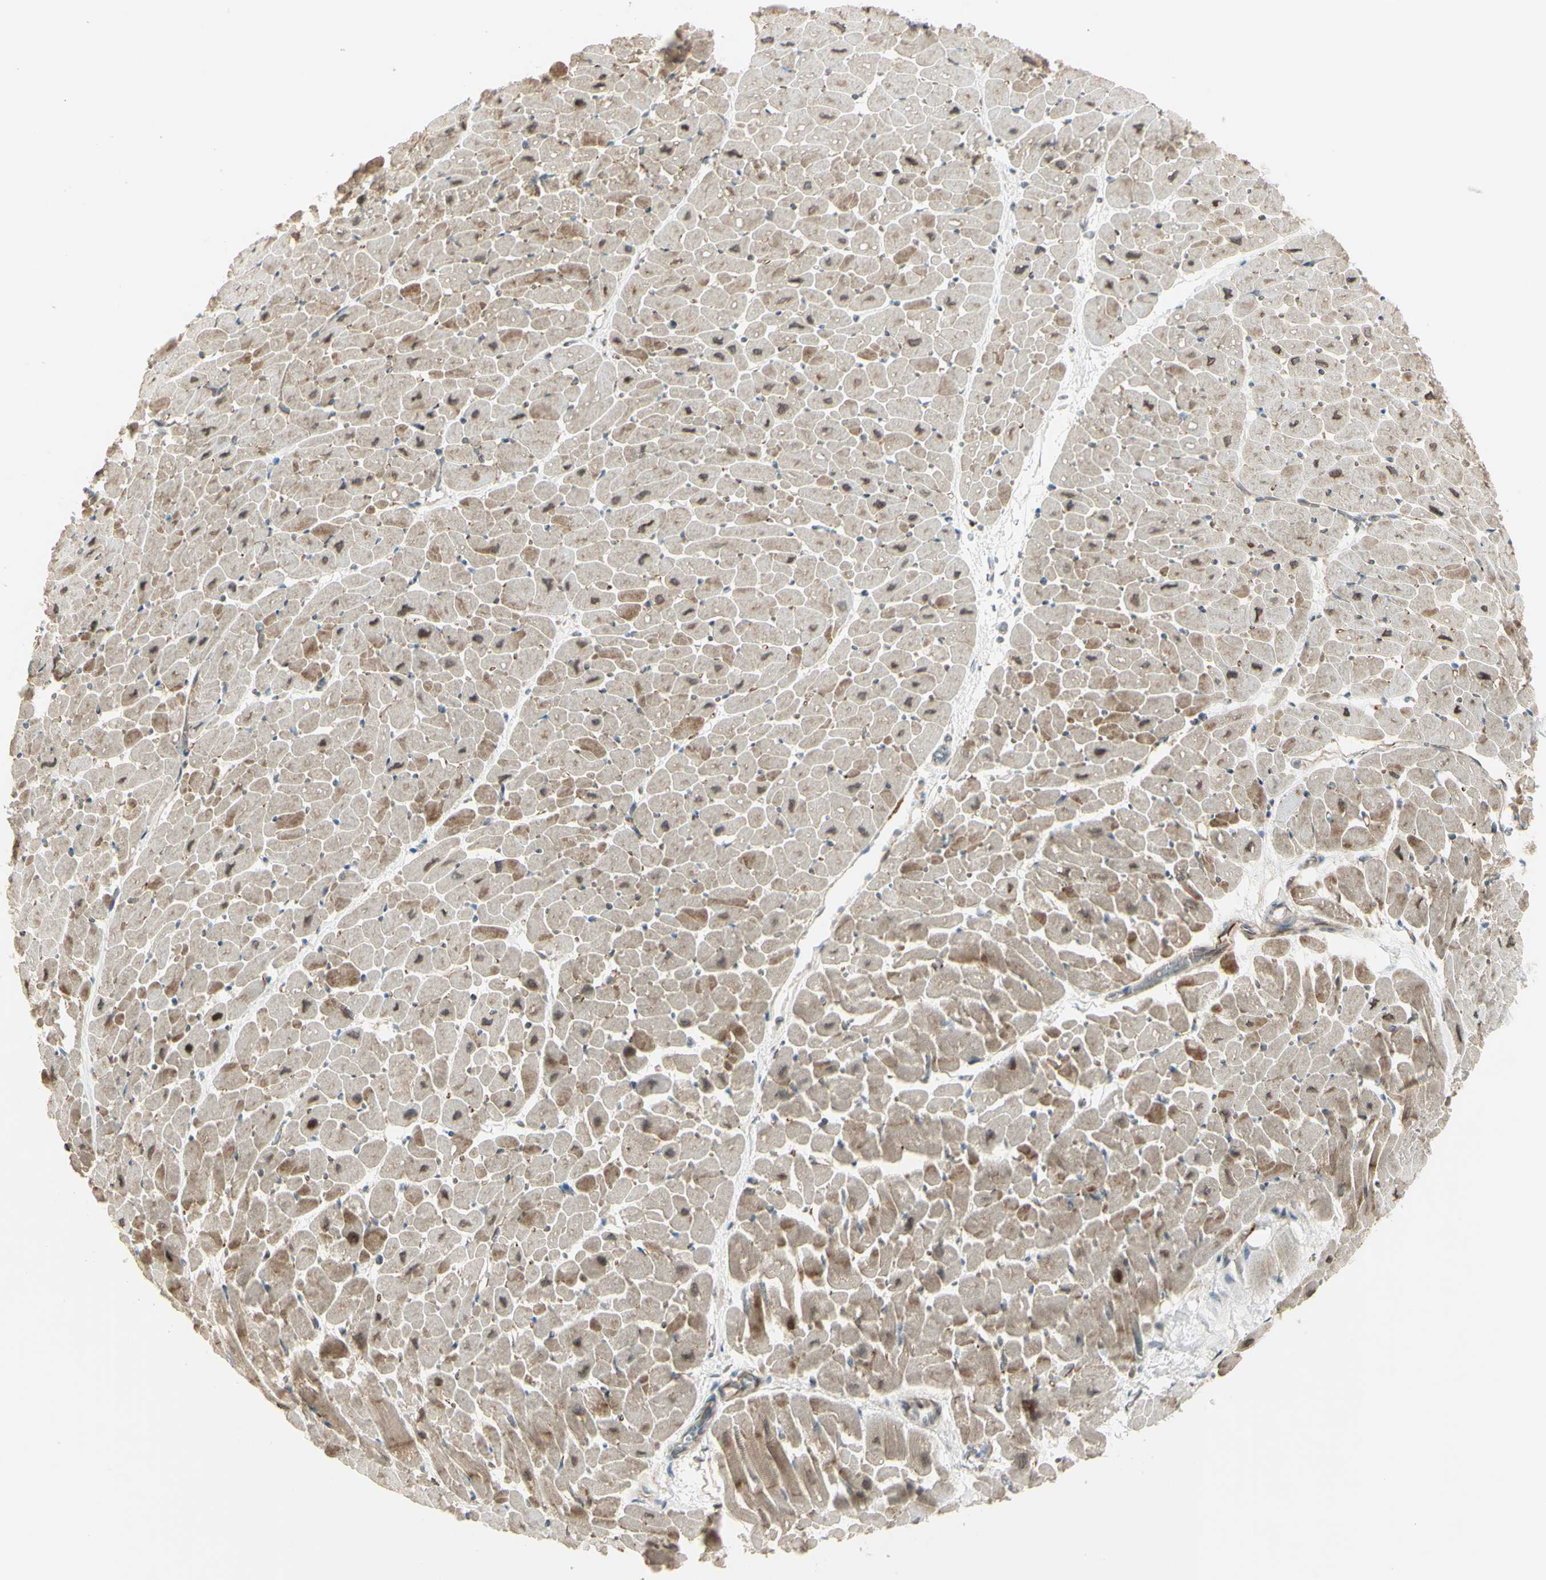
{"staining": {"intensity": "weak", "quantity": "<25%", "location": "cytoplasmic/membranous"}, "tissue": "heart muscle", "cell_type": "Cardiomyocytes", "image_type": "normal", "snomed": [{"axis": "morphology", "description": "Normal tissue, NOS"}, {"axis": "topography", "description": "Heart"}], "caption": "DAB immunohistochemical staining of benign heart muscle reveals no significant positivity in cardiomyocytes.", "gene": "NDFIP1", "patient": {"sex": "male", "age": 45}}